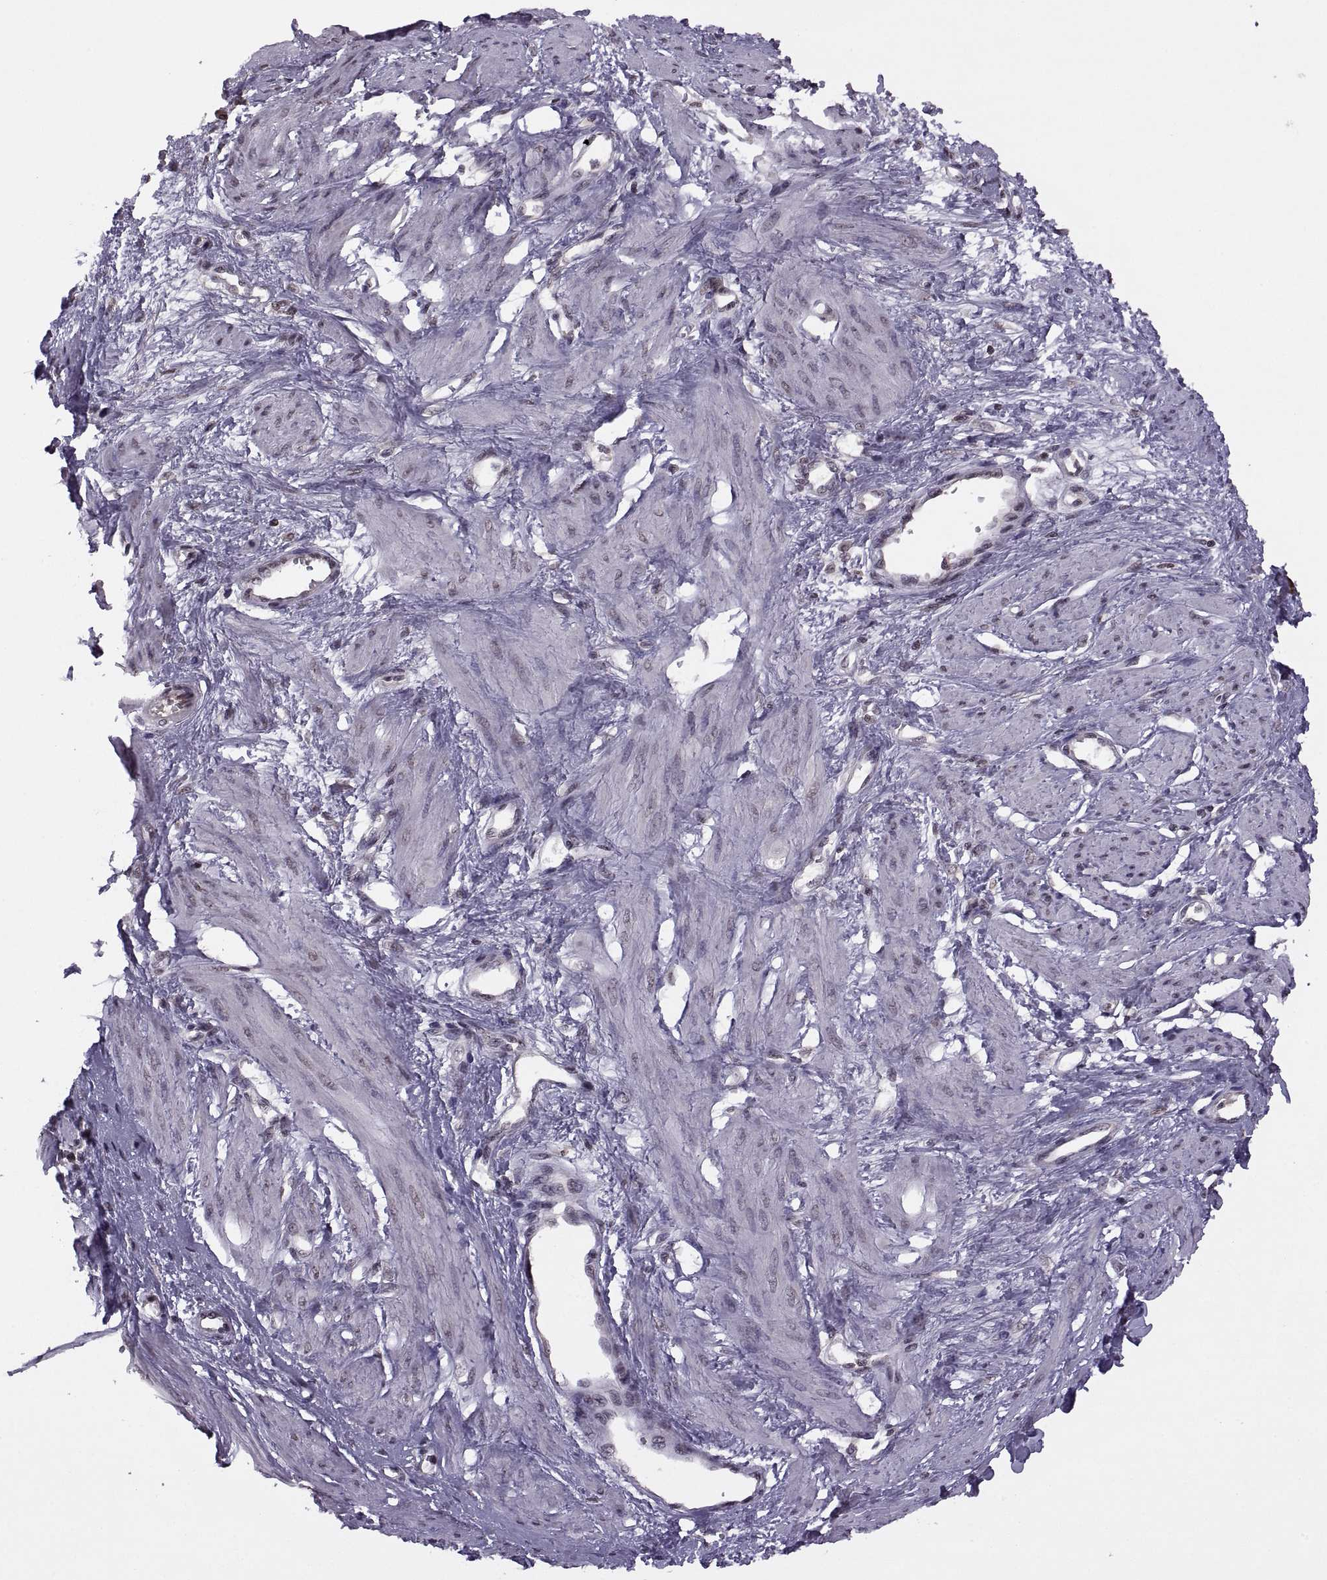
{"staining": {"intensity": "moderate", "quantity": "<25%", "location": "nuclear"}, "tissue": "smooth muscle", "cell_type": "Smooth muscle cells", "image_type": "normal", "snomed": [{"axis": "morphology", "description": "Normal tissue, NOS"}, {"axis": "topography", "description": "Smooth muscle"}, {"axis": "topography", "description": "Uterus"}], "caption": "The histopathology image reveals staining of normal smooth muscle, revealing moderate nuclear protein expression (brown color) within smooth muscle cells. The staining is performed using DAB brown chromogen to label protein expression. The nuclei are counter-stained blue using hematoxylin.", "gene": "INTS3", "patient": {"sex": "female", "age": 39}}